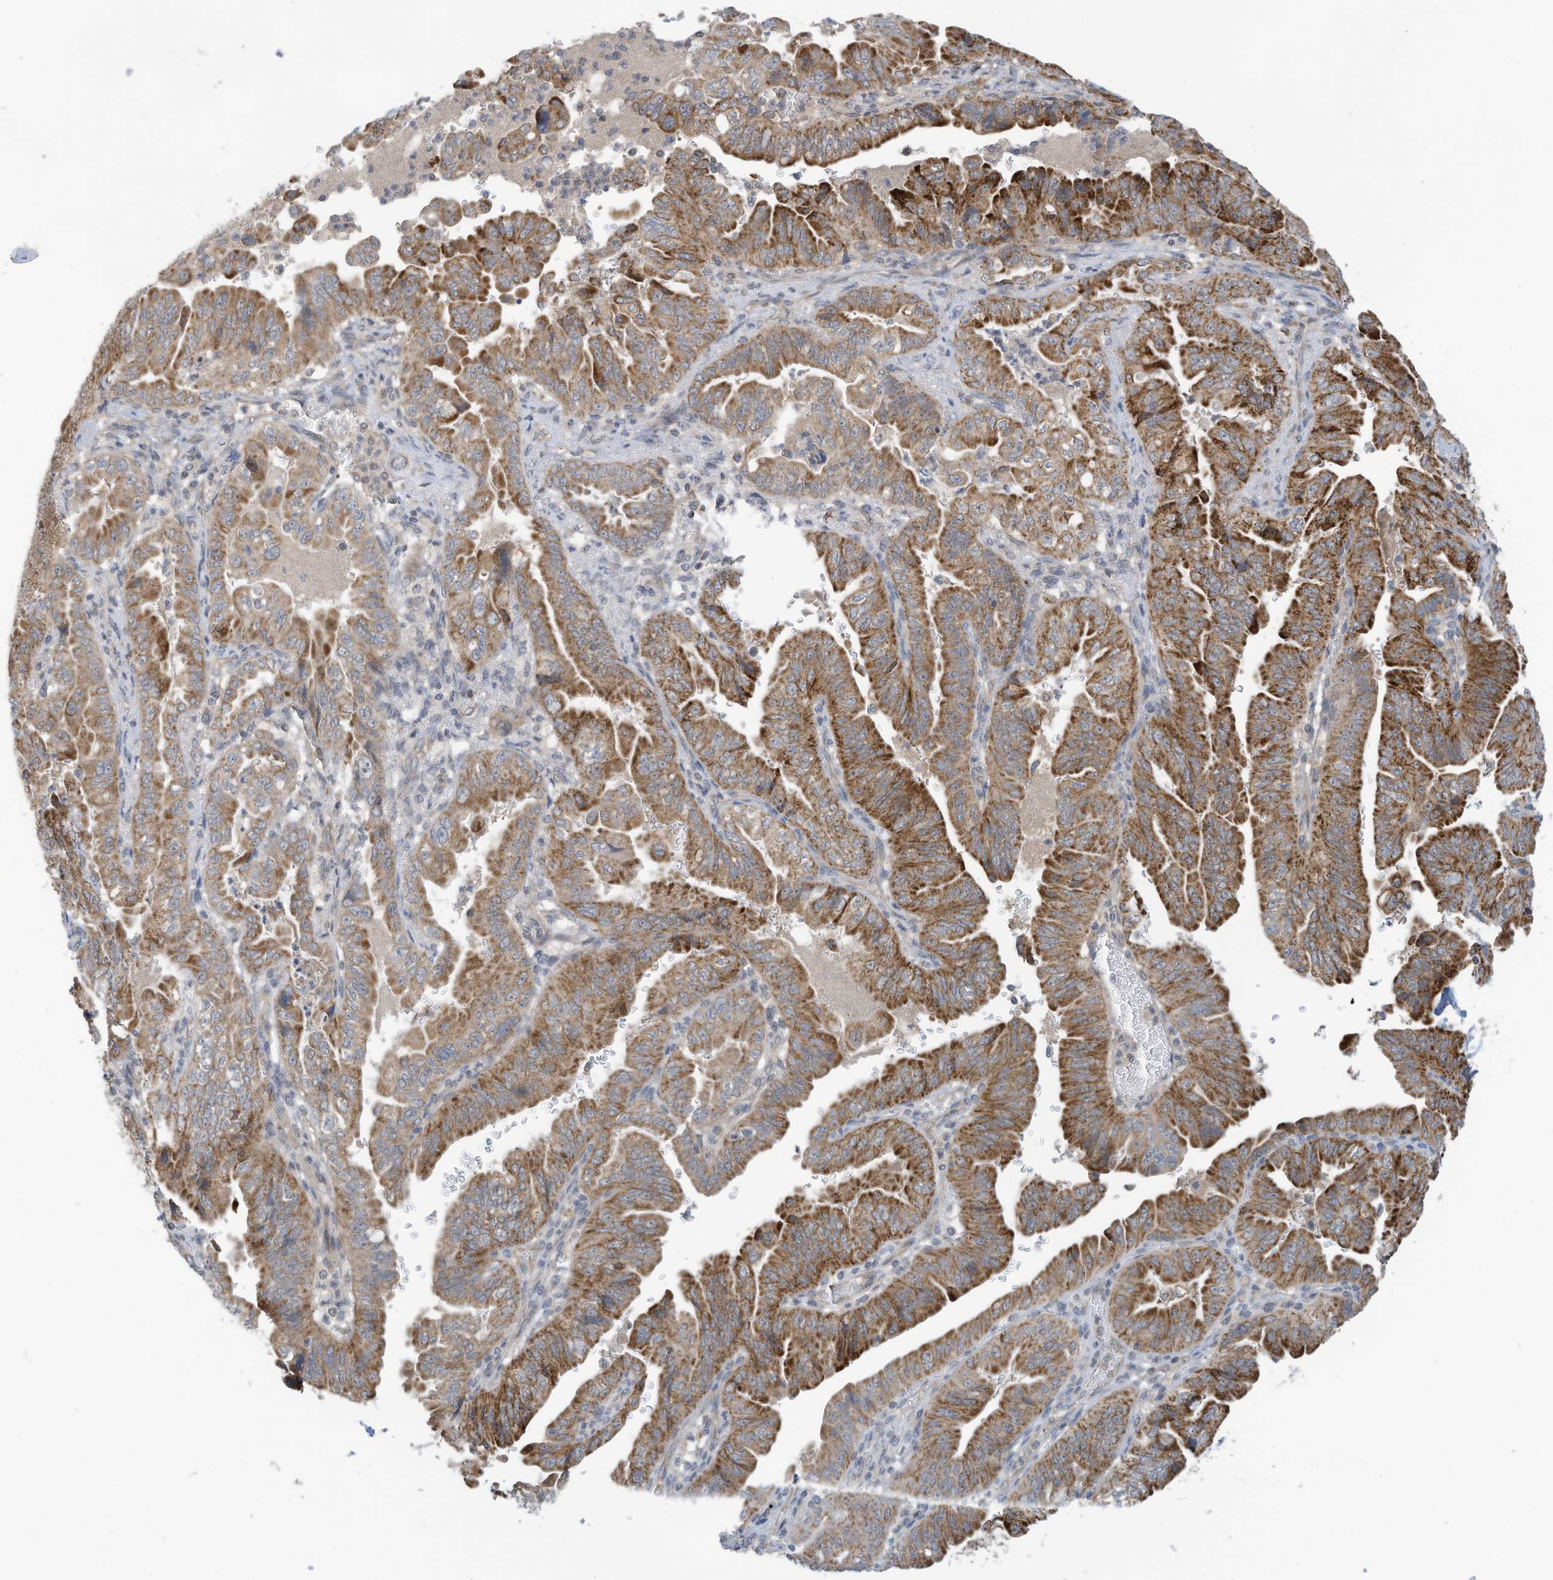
{"staining": {"intensity": "moderate", "quantity": ">75%", "location": "cytoplasmic/membranous"}, "tissue": "pancreatic cancer", "cell_type": "Tumor cells", "image_type": "cancer", "snomed": [{"axis": "morphology", "description": "Adenocarcinoma, NOS"}, {"axis": "topography", "description": "Pancreas"}], "caption": "A micrograph of human pancreatic adenocarcinoma stained for a protein shows moderate cytoplasmic/membranous brown staining in tumor cells.", "gene": "SCGB1D2", "patient": {"sex": "male", "age": 70}}